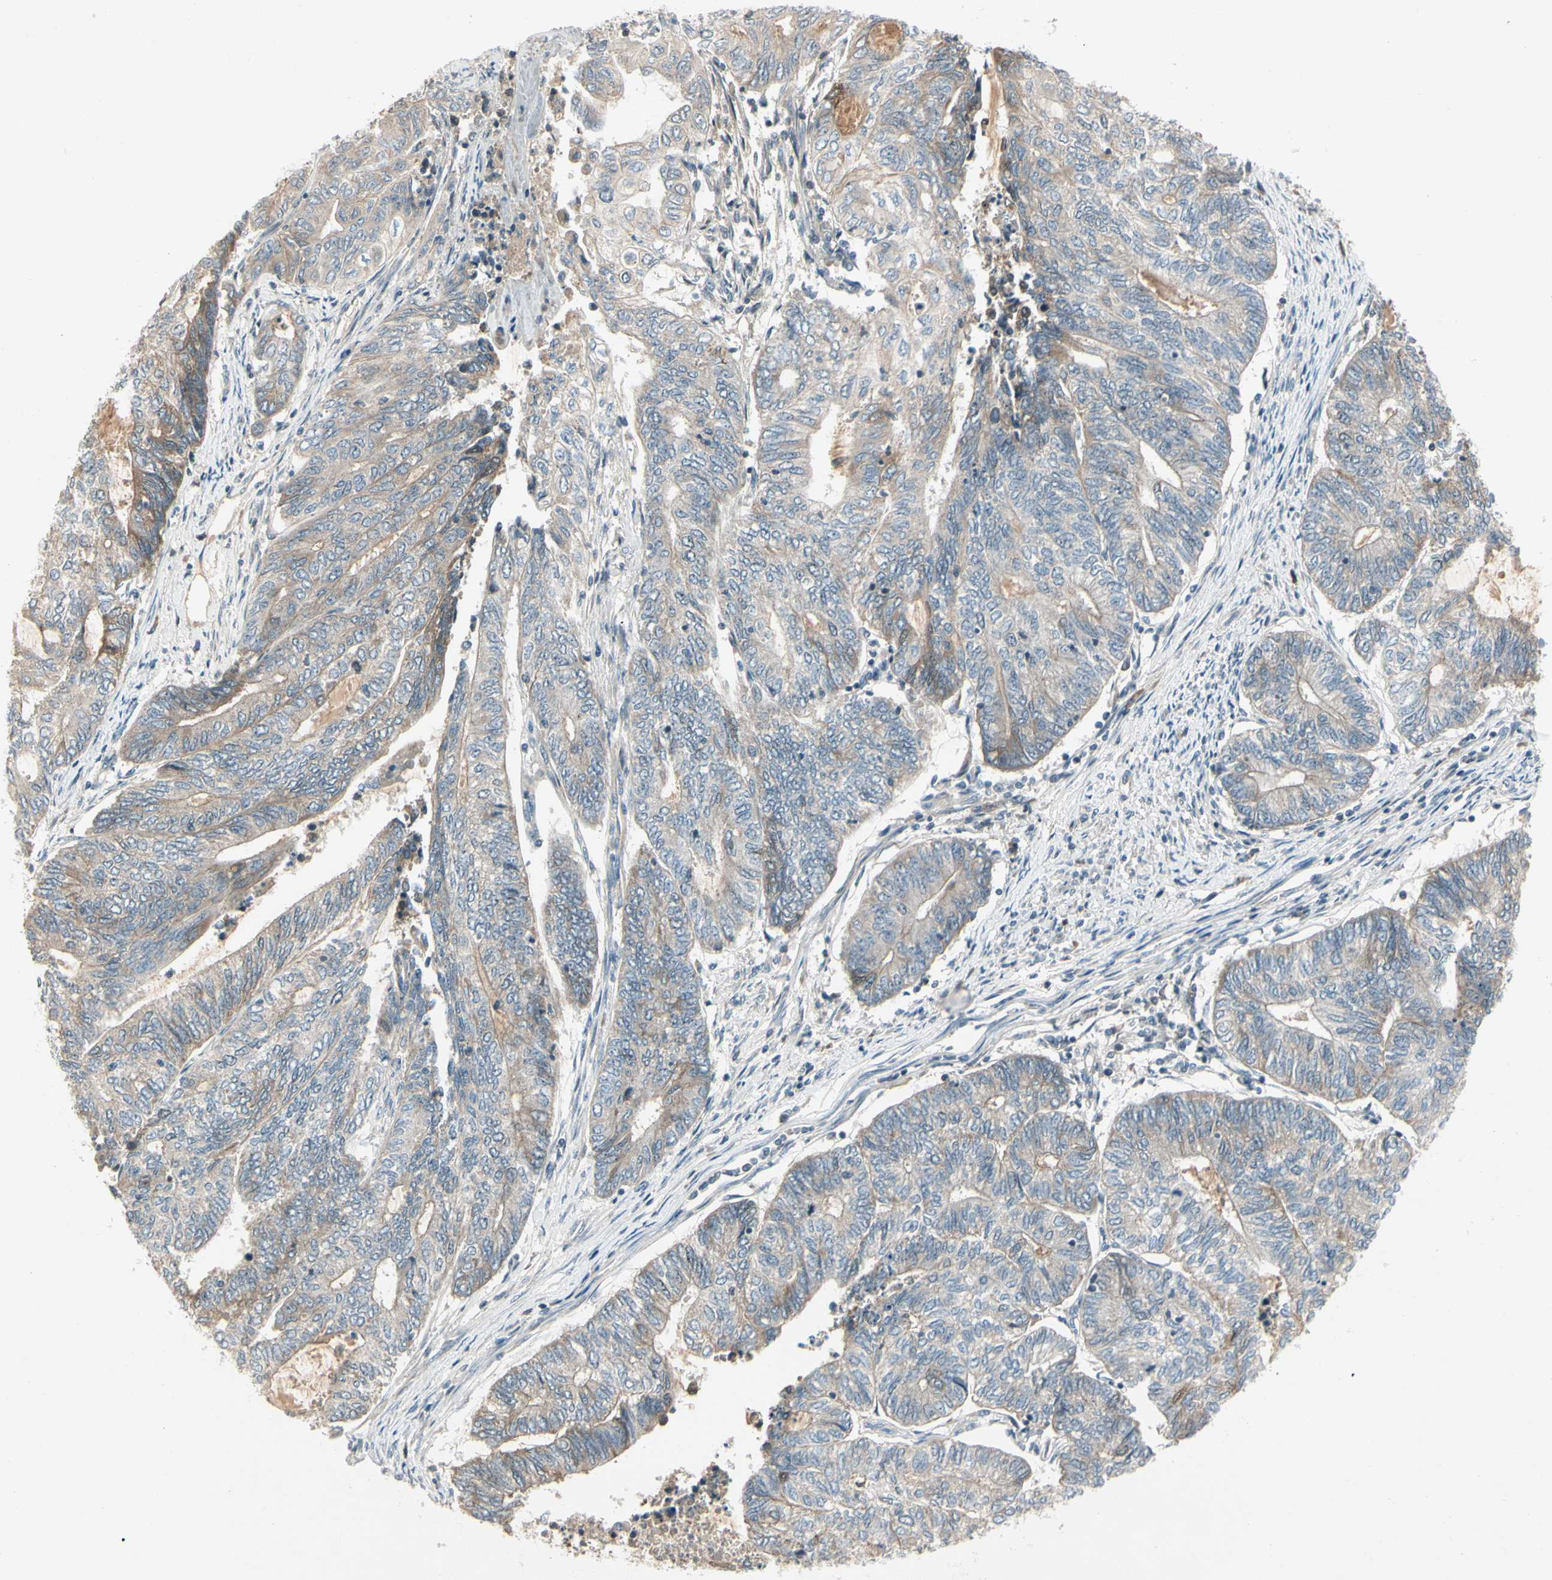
{"staining": {"intensity": "weak", "quantity": "25%-75%", "location": "cytoplasmic/membranous"}, "tissue": "endometrial cancer", "cell_type": "Tumor cells", "image_type": "cancer", "snomed": [{"axis": "morphology", "description": "Adenocarcinoma, NOS"}, {"axis": "topography", "description": "Uterus"}, {"axis": "topography", "description": "Endometrium"}], "caption": "IHC histopathology image of human endometrial cancer stained for a protein (brown), which demonstrates low levels of weak cytoplasmic/membranous expression in about 25%-75% of tumor cells.", "gene": "ICAM5", "patient": {"sex": "female", "age": 70}}